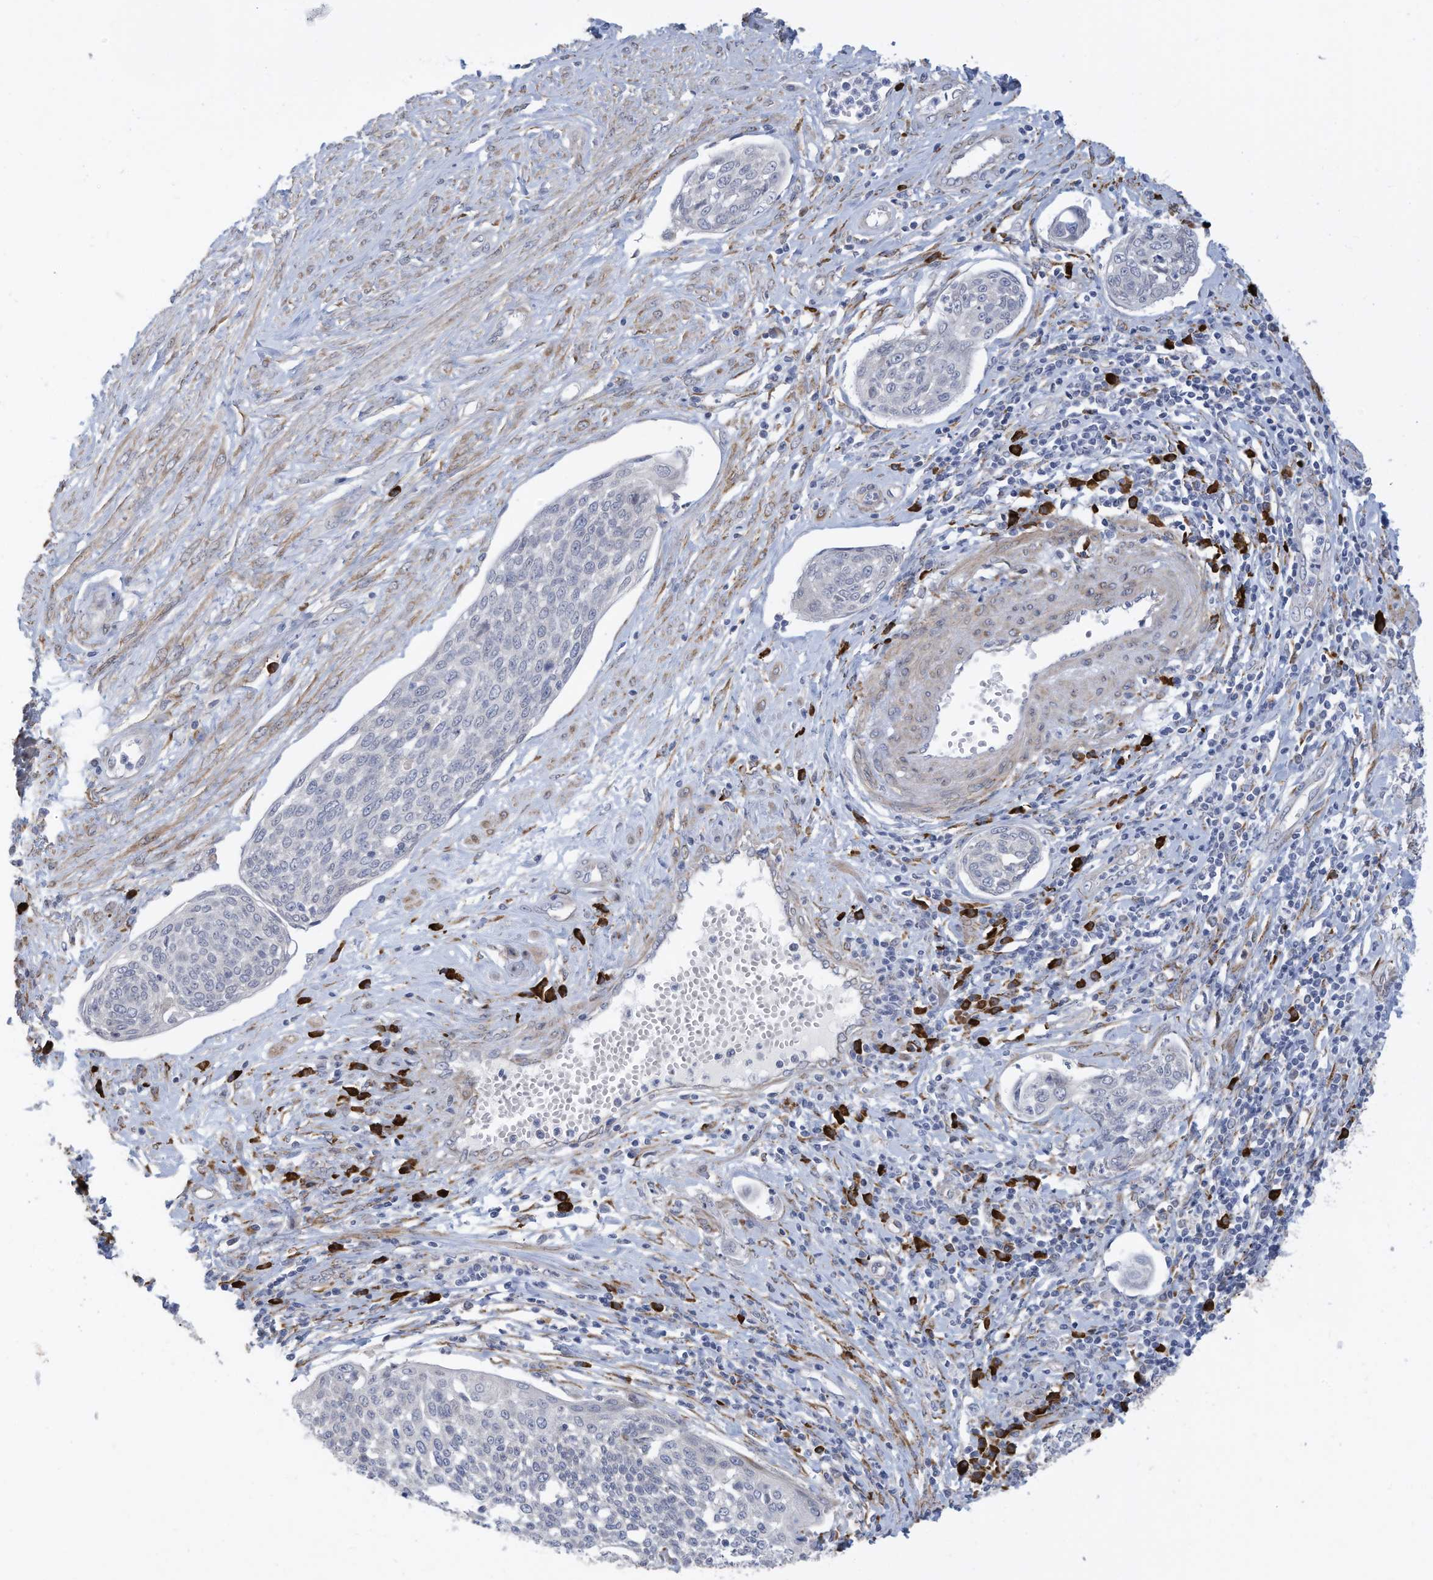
{"staining": {"intensity": "negative", "quantity": "none", "location": "none"}, "tissue": "cervical cancer", "cell_type": "Tumor cells", "image_type": "cancer", "snomed": [{"axis": "morphology", "description": "Squamous cell carcinoma, NOS"}, {"axis": "topography", "description": "Cervix"}], "caption": "Image shows no significant protein positivity in tumor cells of cervical cancer.", "gene": "ZNF292", "patient": {"sex": "female", "age": 34}}